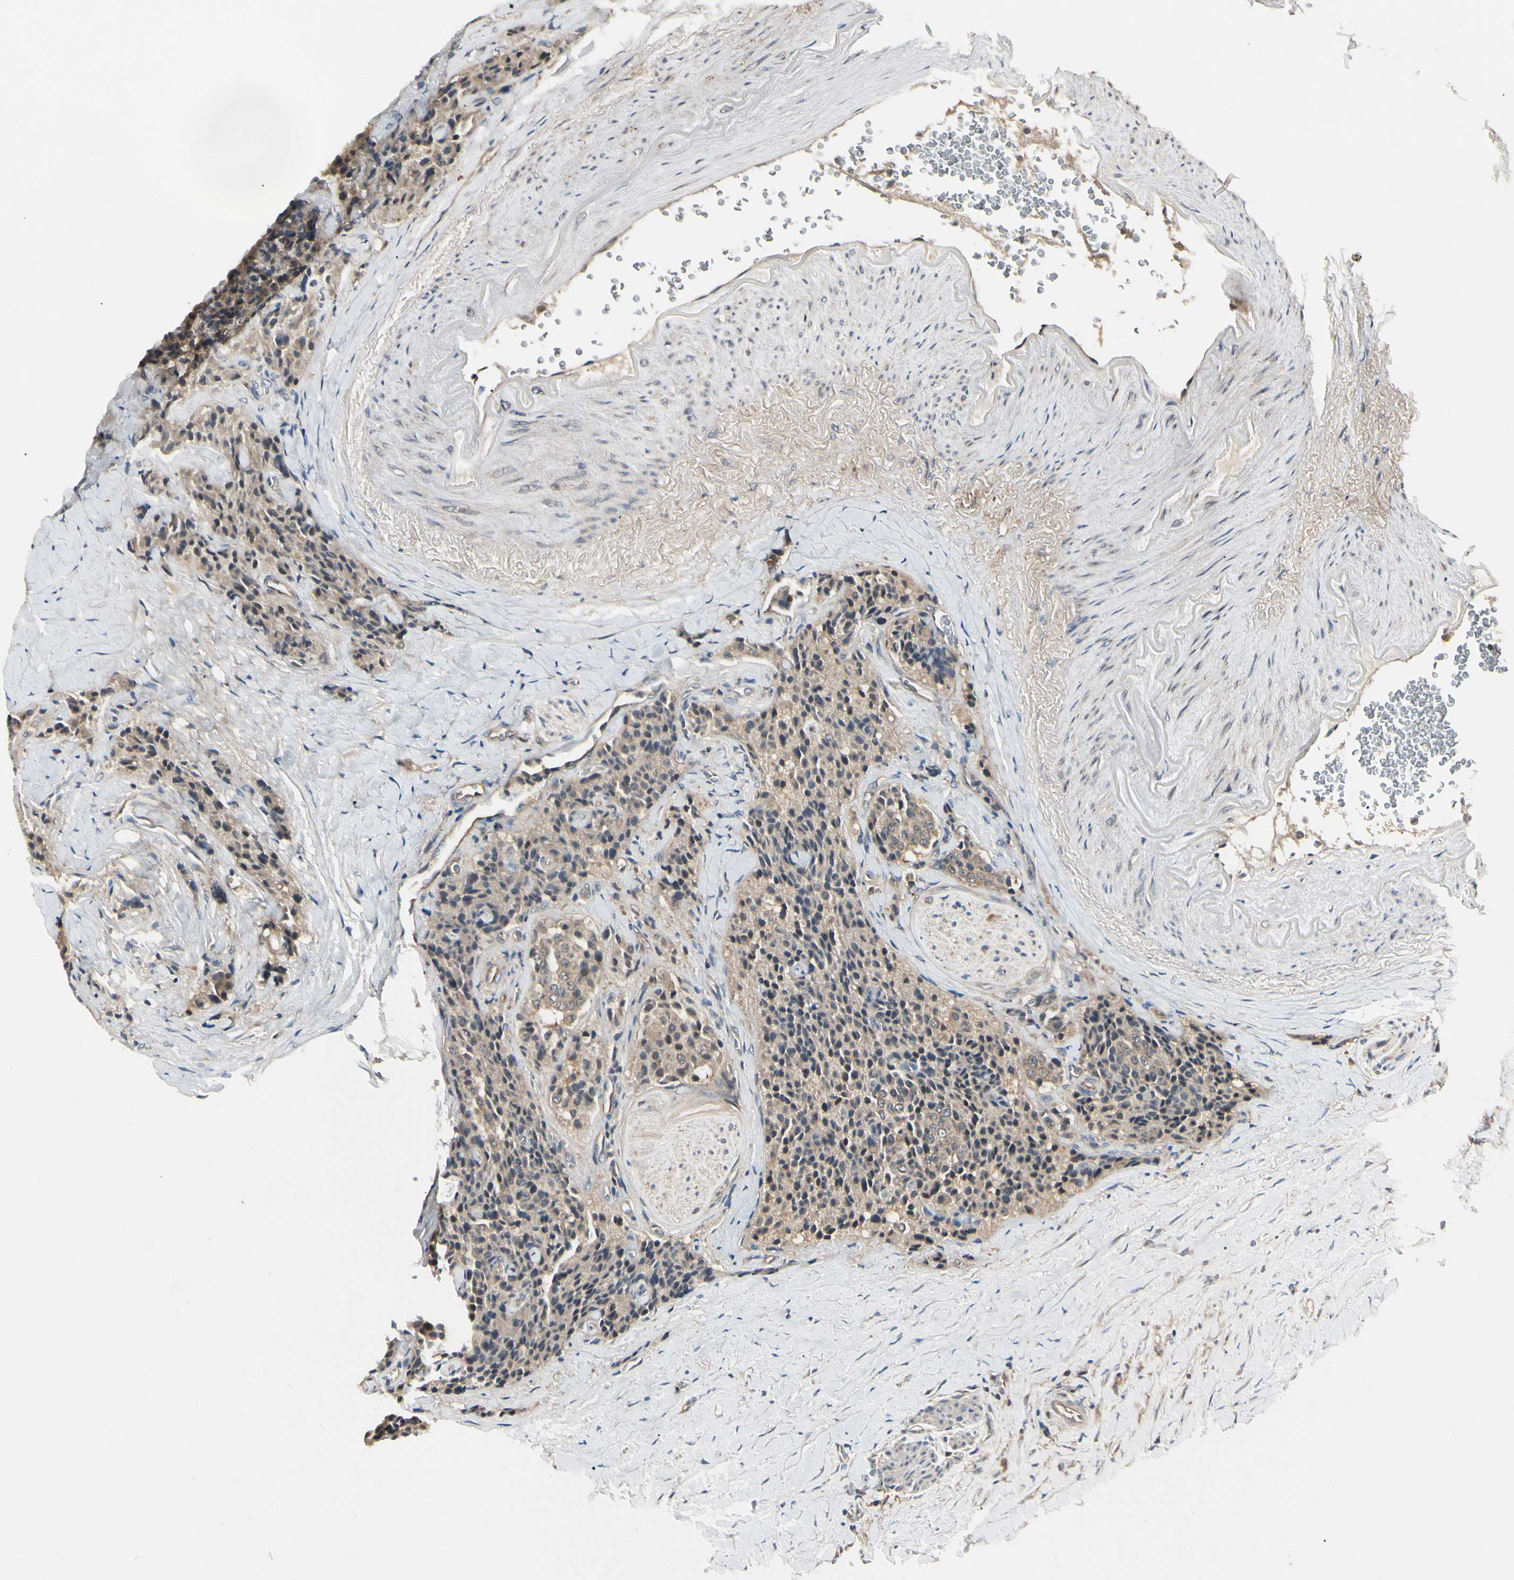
{"staining": {"intensity": "moderate", "quantity": ">75%", "location": "cytoplasmic/membranous"}, "tissue": "carcinoid", "cell_type": "Tumor cells", "image_type": "cancer", "snomed": [{"axis": "morphology", "description": "Carcinoid, malignant, NOS"}, {"axis": "topography", "description": "Colon"}], "caption": "Carcinoid stained for a protein demonstrates moderate cytoplasmic/membranous positivity in tumor cells.", "gene": "RNF14", "patient": {"sex": "female", "age": 61}}